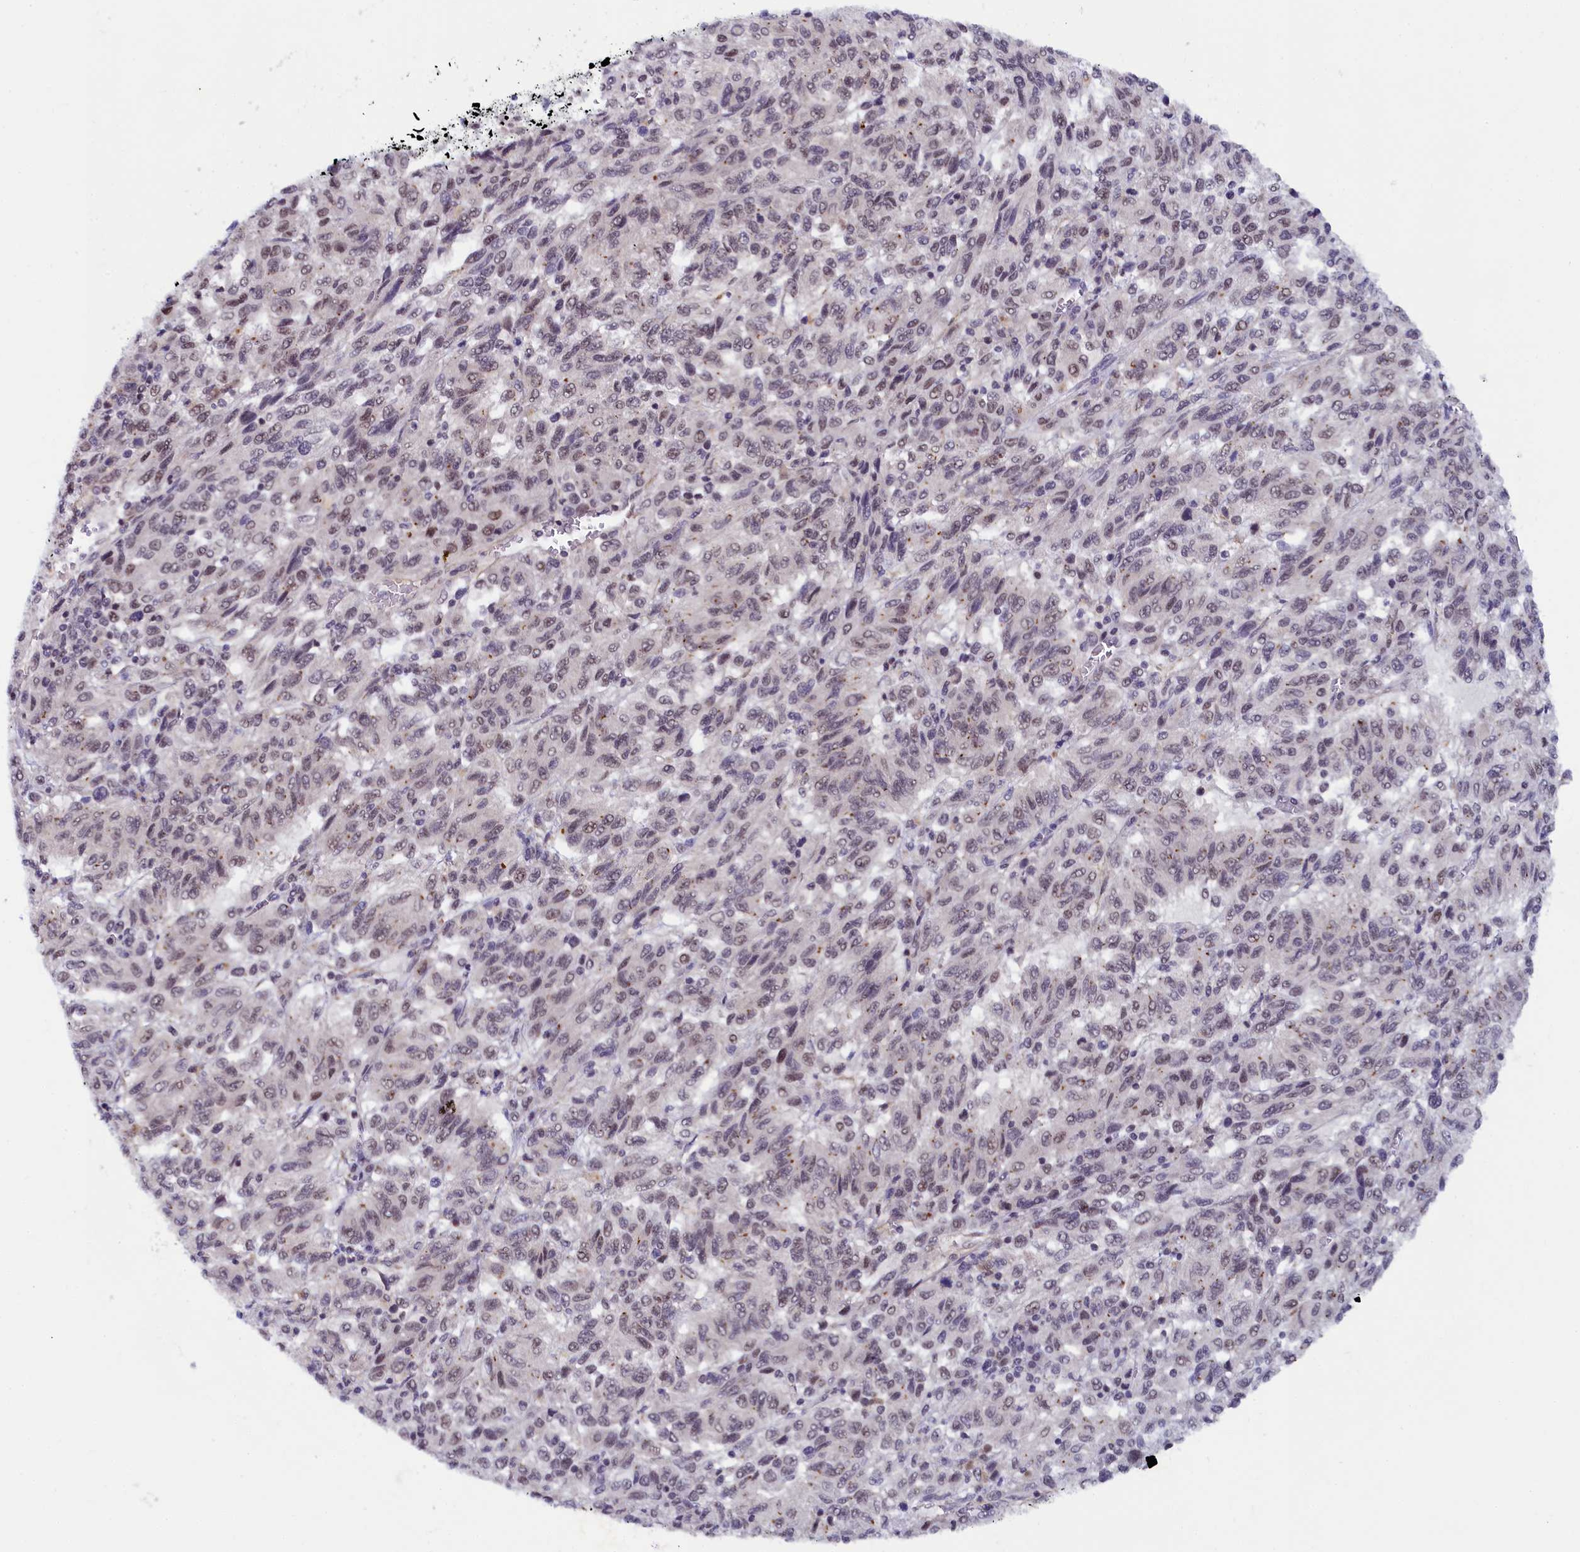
{"staining": {"intensity": "weak", "quantity": "<25%", "location": "nuclear"}, "tissue": "melanoma", "cell_type": "Tumor cells", "image_type": "cancer", "snomed": [{"axis": "morphology", "description": "Malignant melanoma, Metastatic site"}, {"axis": "topography", "description": "Lung"}], "caption": "Immunohistochemistry photomicrograph of neoplastic tissue: melanoma stained with DAB reveals no significant protein staining in tumor cells. Brightfield microscopy of immunohistochemistry (IHC) stained with DAB (3,3'-diaminobenzidine) (brown) and hematoxylin (blue), captured at high magnification.", "gene": "INTS14", "patient": {"sex": "male", "age": 64}}